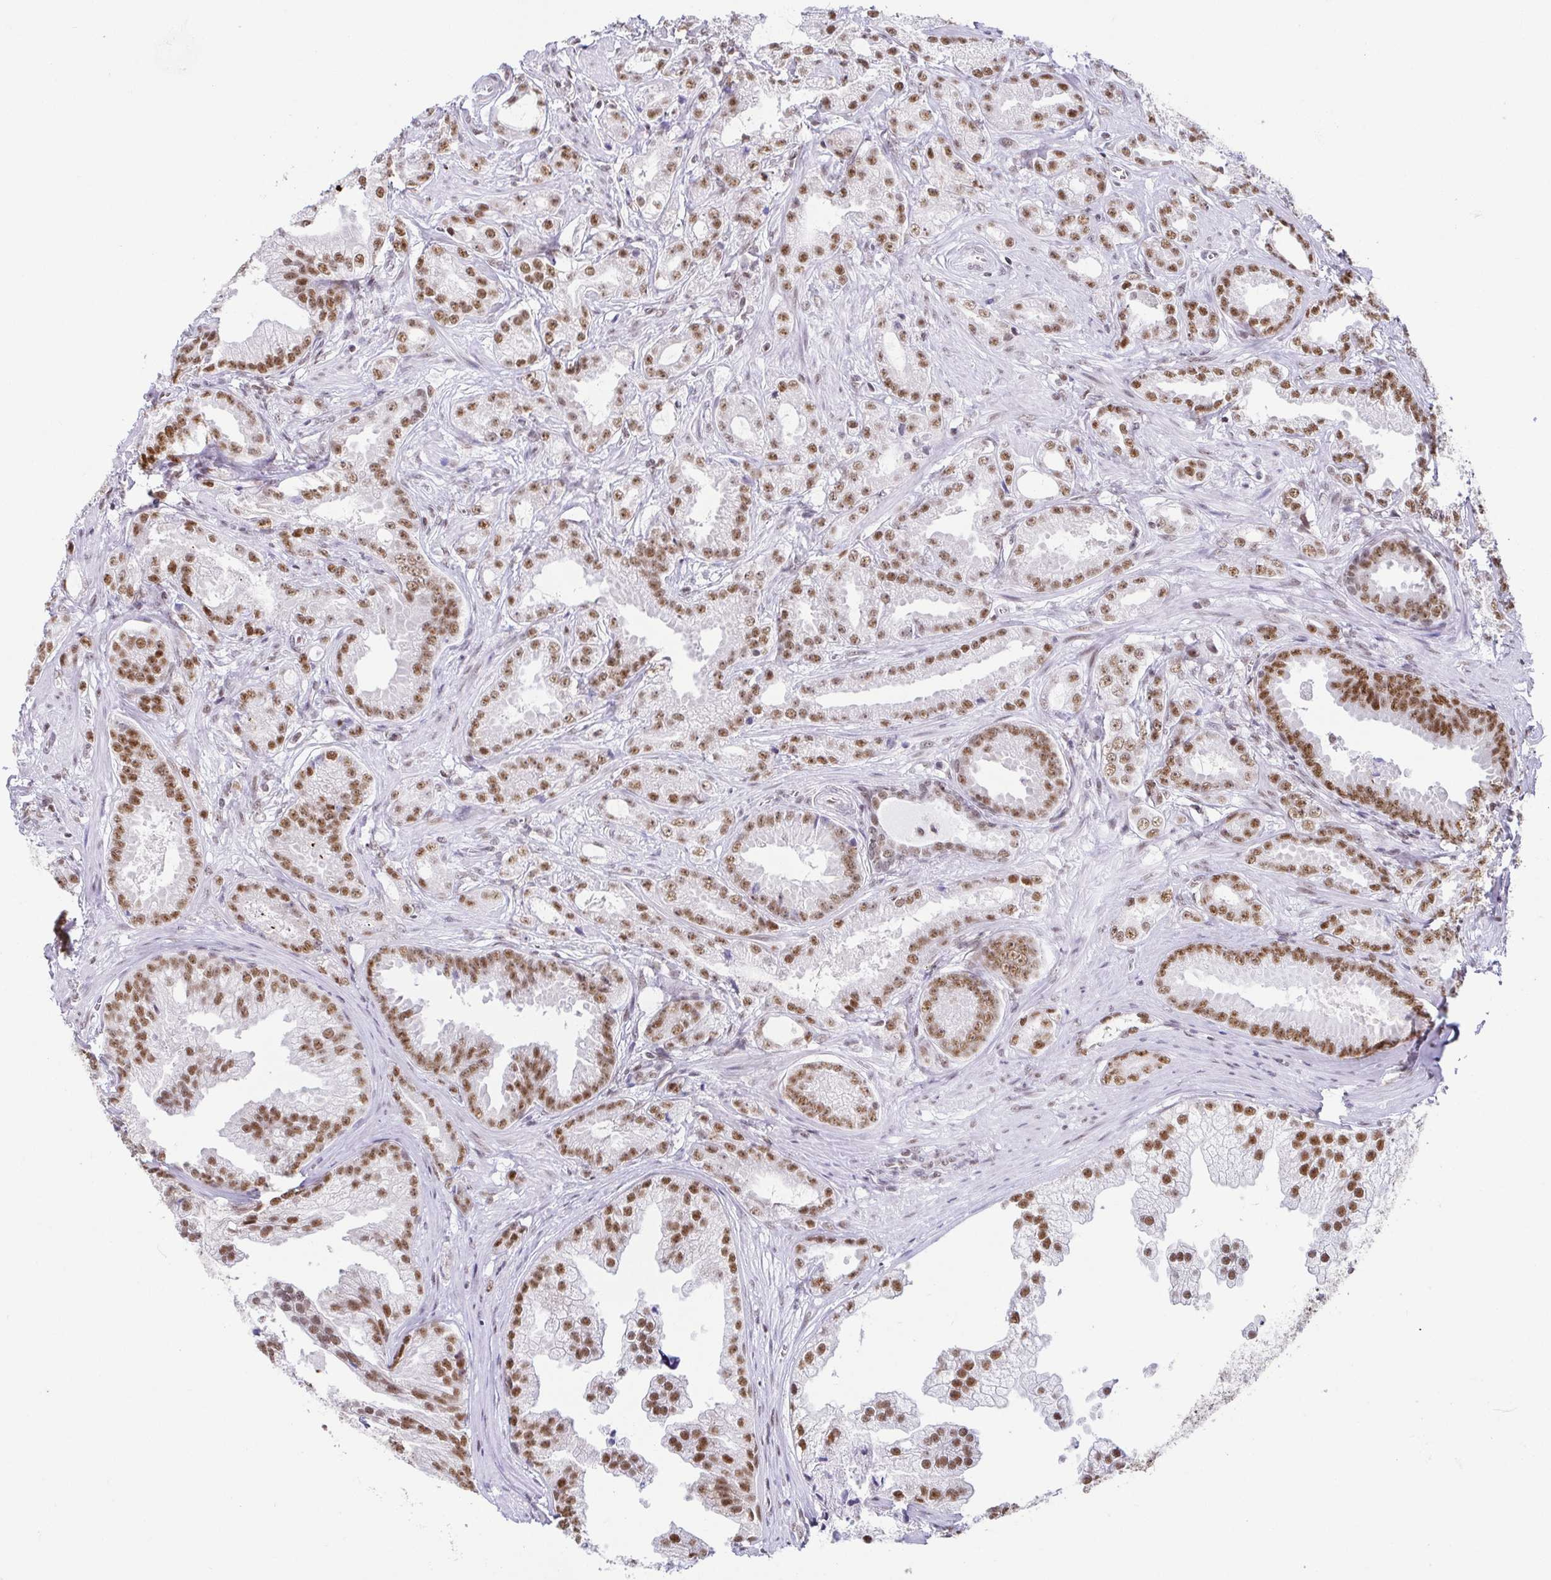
{"staining": {"intensity": "moderate", "quantity": ">75%", "location": "nuclear"}, "tissue": "prostate cancer", "cell_type": "Tumor cells", "image_type": "cancer", "snomed": [{"axis": "morphology", "description": "Adenocarcinoma, Low grade"}, {"axis": "topography", "description": "Prostate"}], "caption": "Prostate cancer (adenocarcinoma (low-grade)) stained with a brown dye demonstrates moderate nuclear positive staining in approximately >75% of tumor cells.", "gene": "EWSR1", "patient": {"sex": "male", "age": 65}}